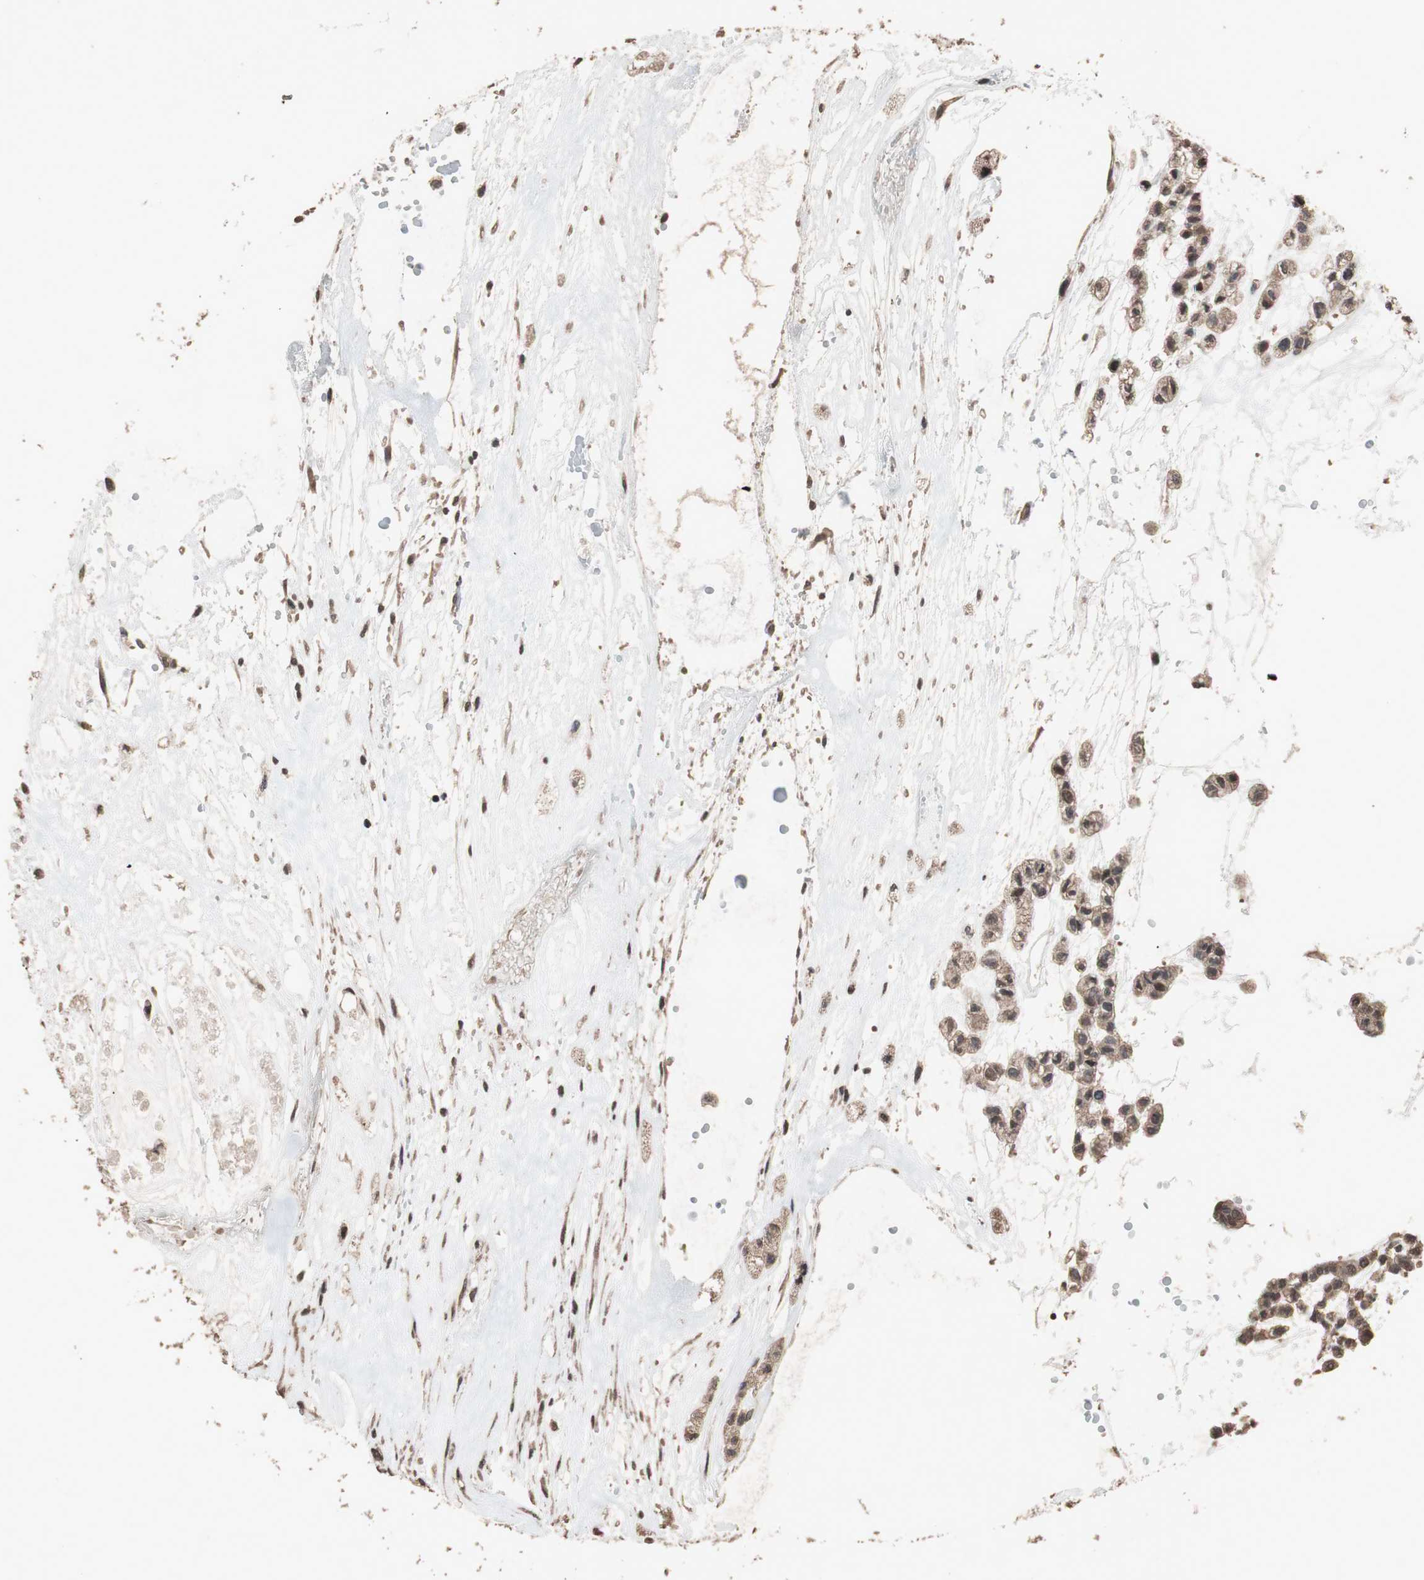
{"staining": {"intensity": "moderate", "quantity": ">75%", "location": "cytoplasmic/membranous,nuclear"}, "tissue": "head and neck cancer", "cell_type": "Tumor cells", "image_type": "cancer", "snomed": [{"axis": "morphology", "description": "Adenocarcinoma, NOS"}, {"axis": "morphology", "description": "Adenoma, NOS"}, {"axis": "topography", "description": "Head-Neck"}], "caption": "Immunohistochemical staining of human head and neck cancer reveals moderate cytoplasmic/membranous and nuclear protein staining in about >75% of tumor cells. Immunohistochemistry (ihc) stains the protein of interest in brown and the nuclei are stained blue.", "gene": "KANSL1", "patient": {"sex": "female", "age": 55}}